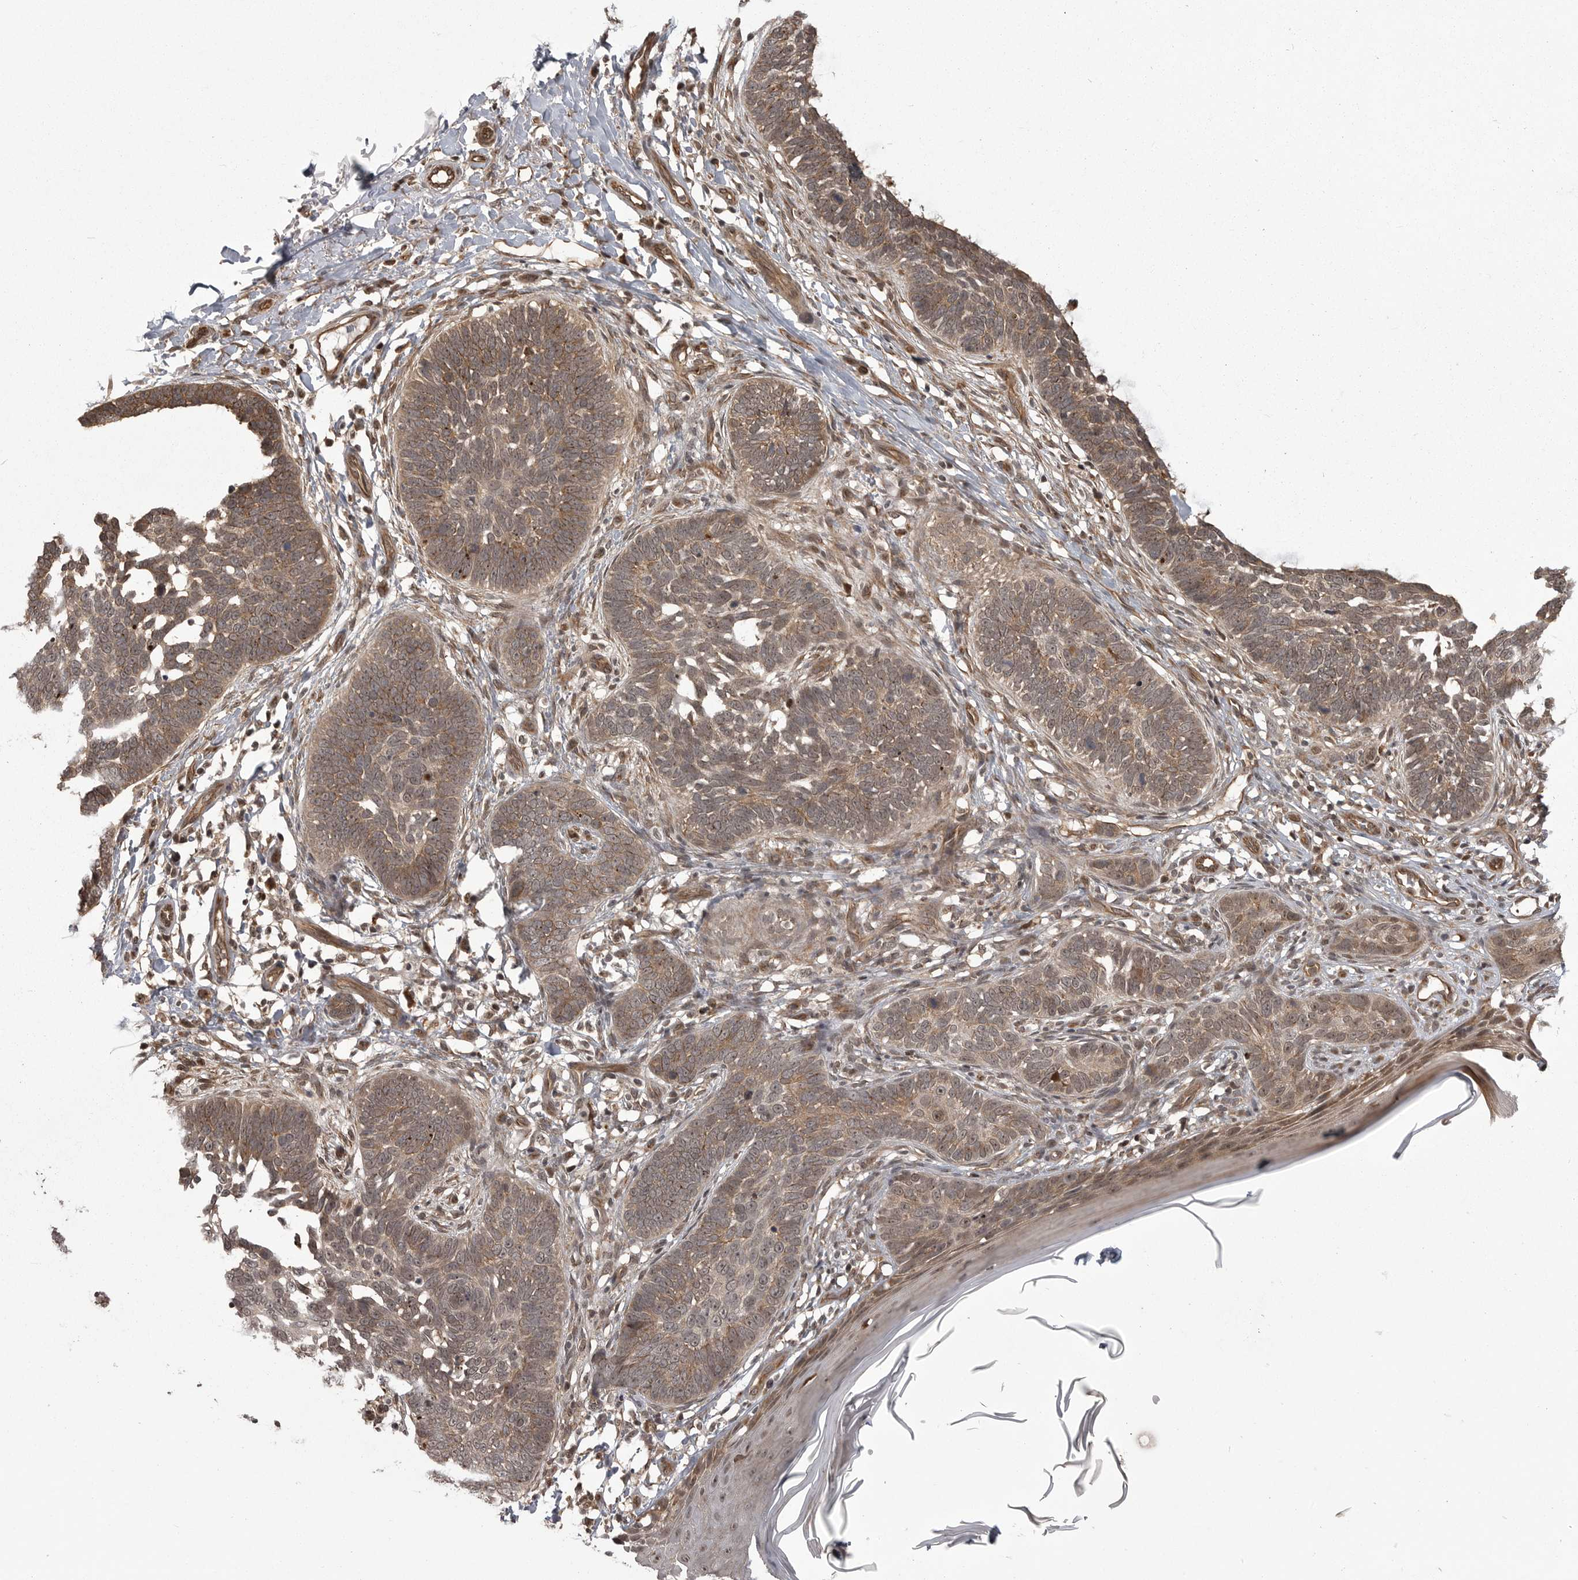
{"staining": {"intensity": "moderate", "quantity": ">75%", "location": "cytoplasmic/membranous"}, "tissue": "skin cancer", "cell_type": "Tumor cells", "image_type": "cancer", "snomed": [{"axis": "morphology", "description": "Normal tissue, NOS"}, {"axis": "morphology", "description": "Basal cell carcinoma"}, {"axis": "topography", "description": "Skin"}], "caption": "Human skin cancer stained with a brown dye demonstrates moderate cytoplasmic/membranous positive staining in approximately >75% of tumor cells.", "gene": "DNAJC8", "patient": {"sex": "male", "age": 77}}